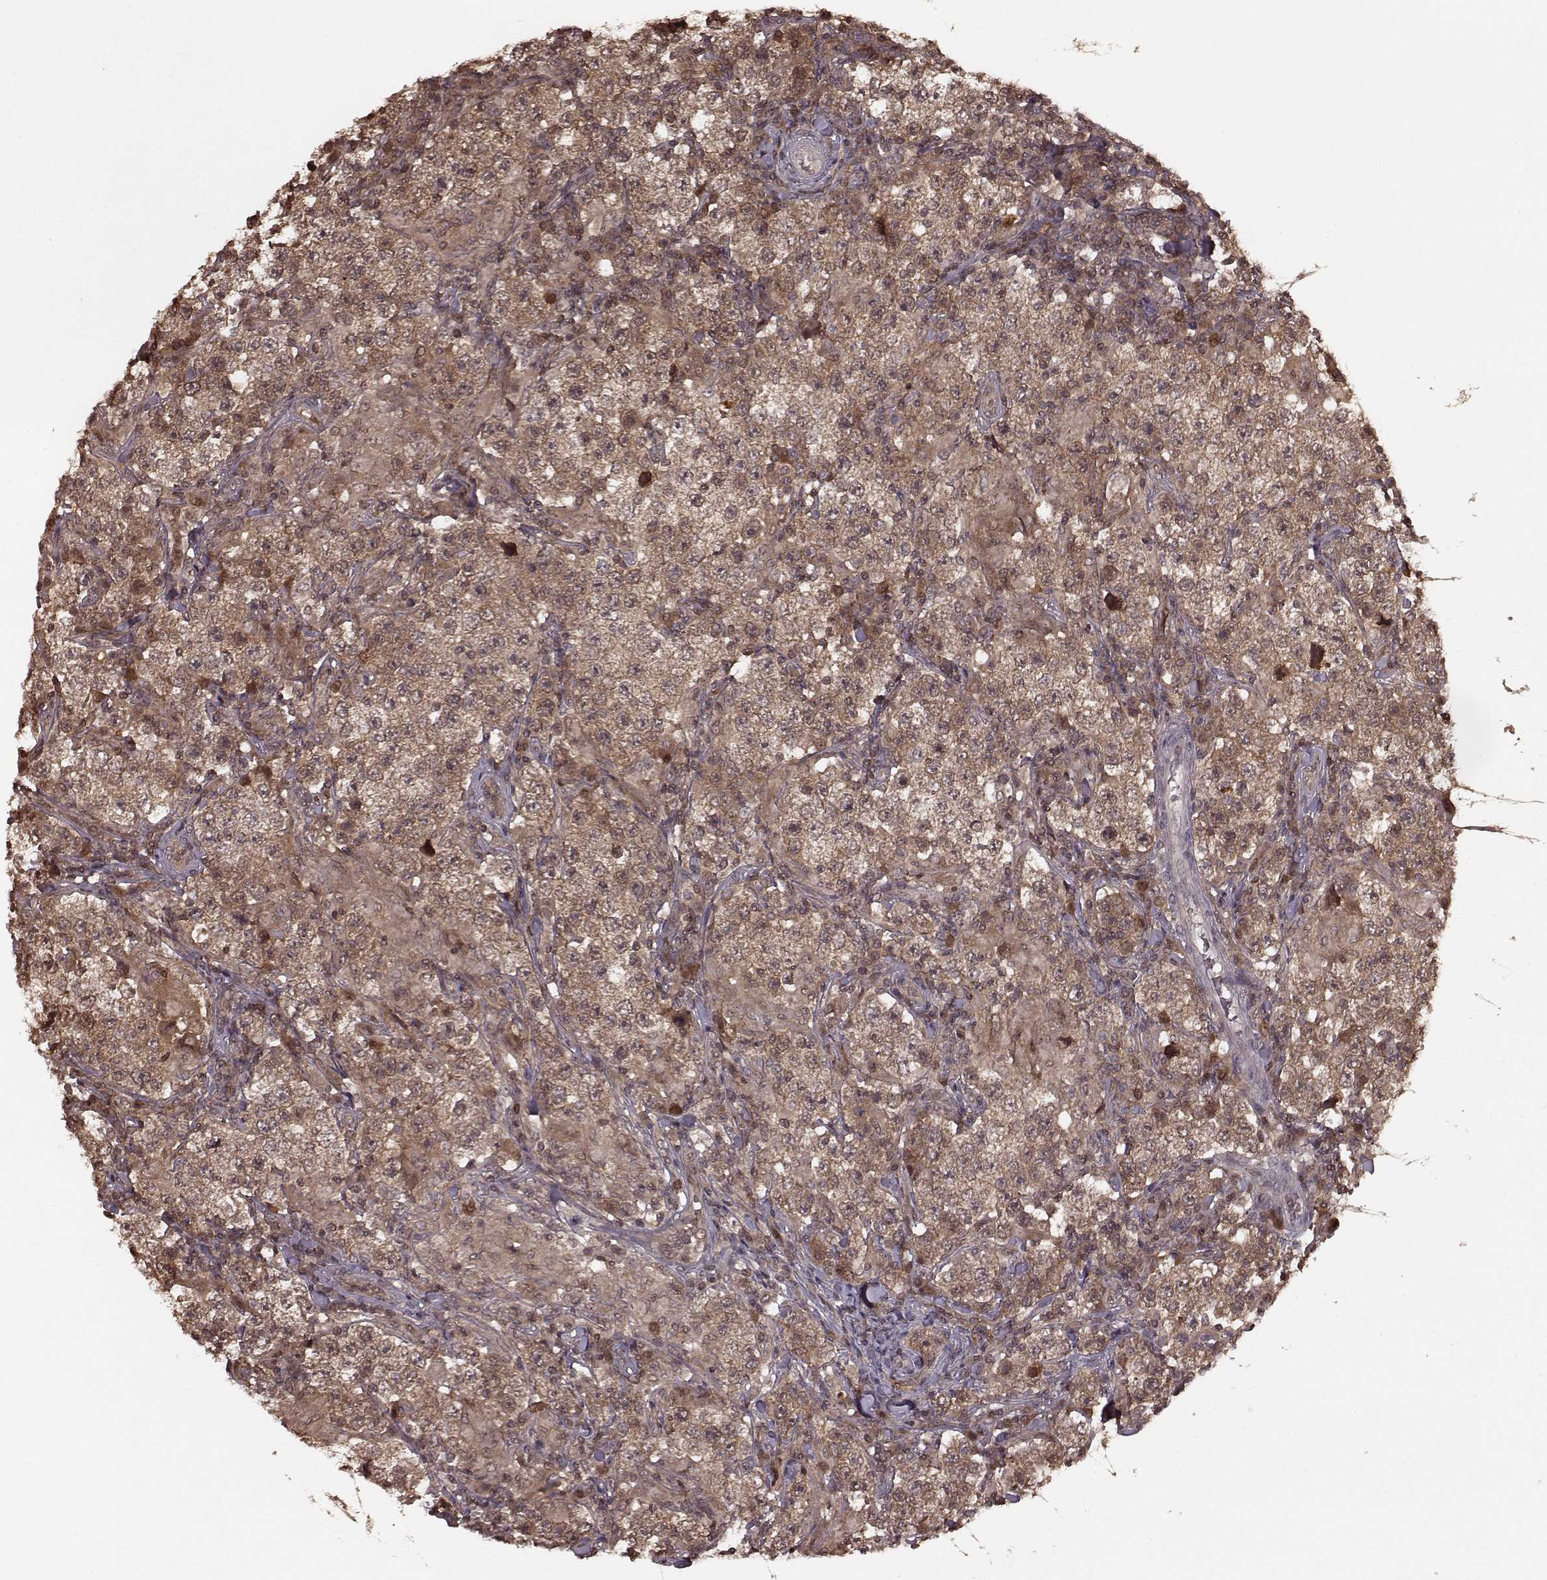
{"staining": {"intensity": "moderate", "quantity": "25%-75%", "location": "cytoplasmic/membranous"}, "tissue": "testis cancer", "cell_type": "Tumor cells", "image_type": "cancer", "snomed": [{"axis": "morphology", "description": "Seminoma, NOS"}, {"axis": "morphology", "description": "Carcinoma, Embryonal, NOS"}, {"axis": "topography", "description": "Testis"}], "caption": "Moderate cytoplasmic/membranous staining is appreciated in approximately 25%-75% of tumor cells in testis embryonal carcinoma.", "gene": "GSS", "patient": {"sex": "male", "age": 41}}